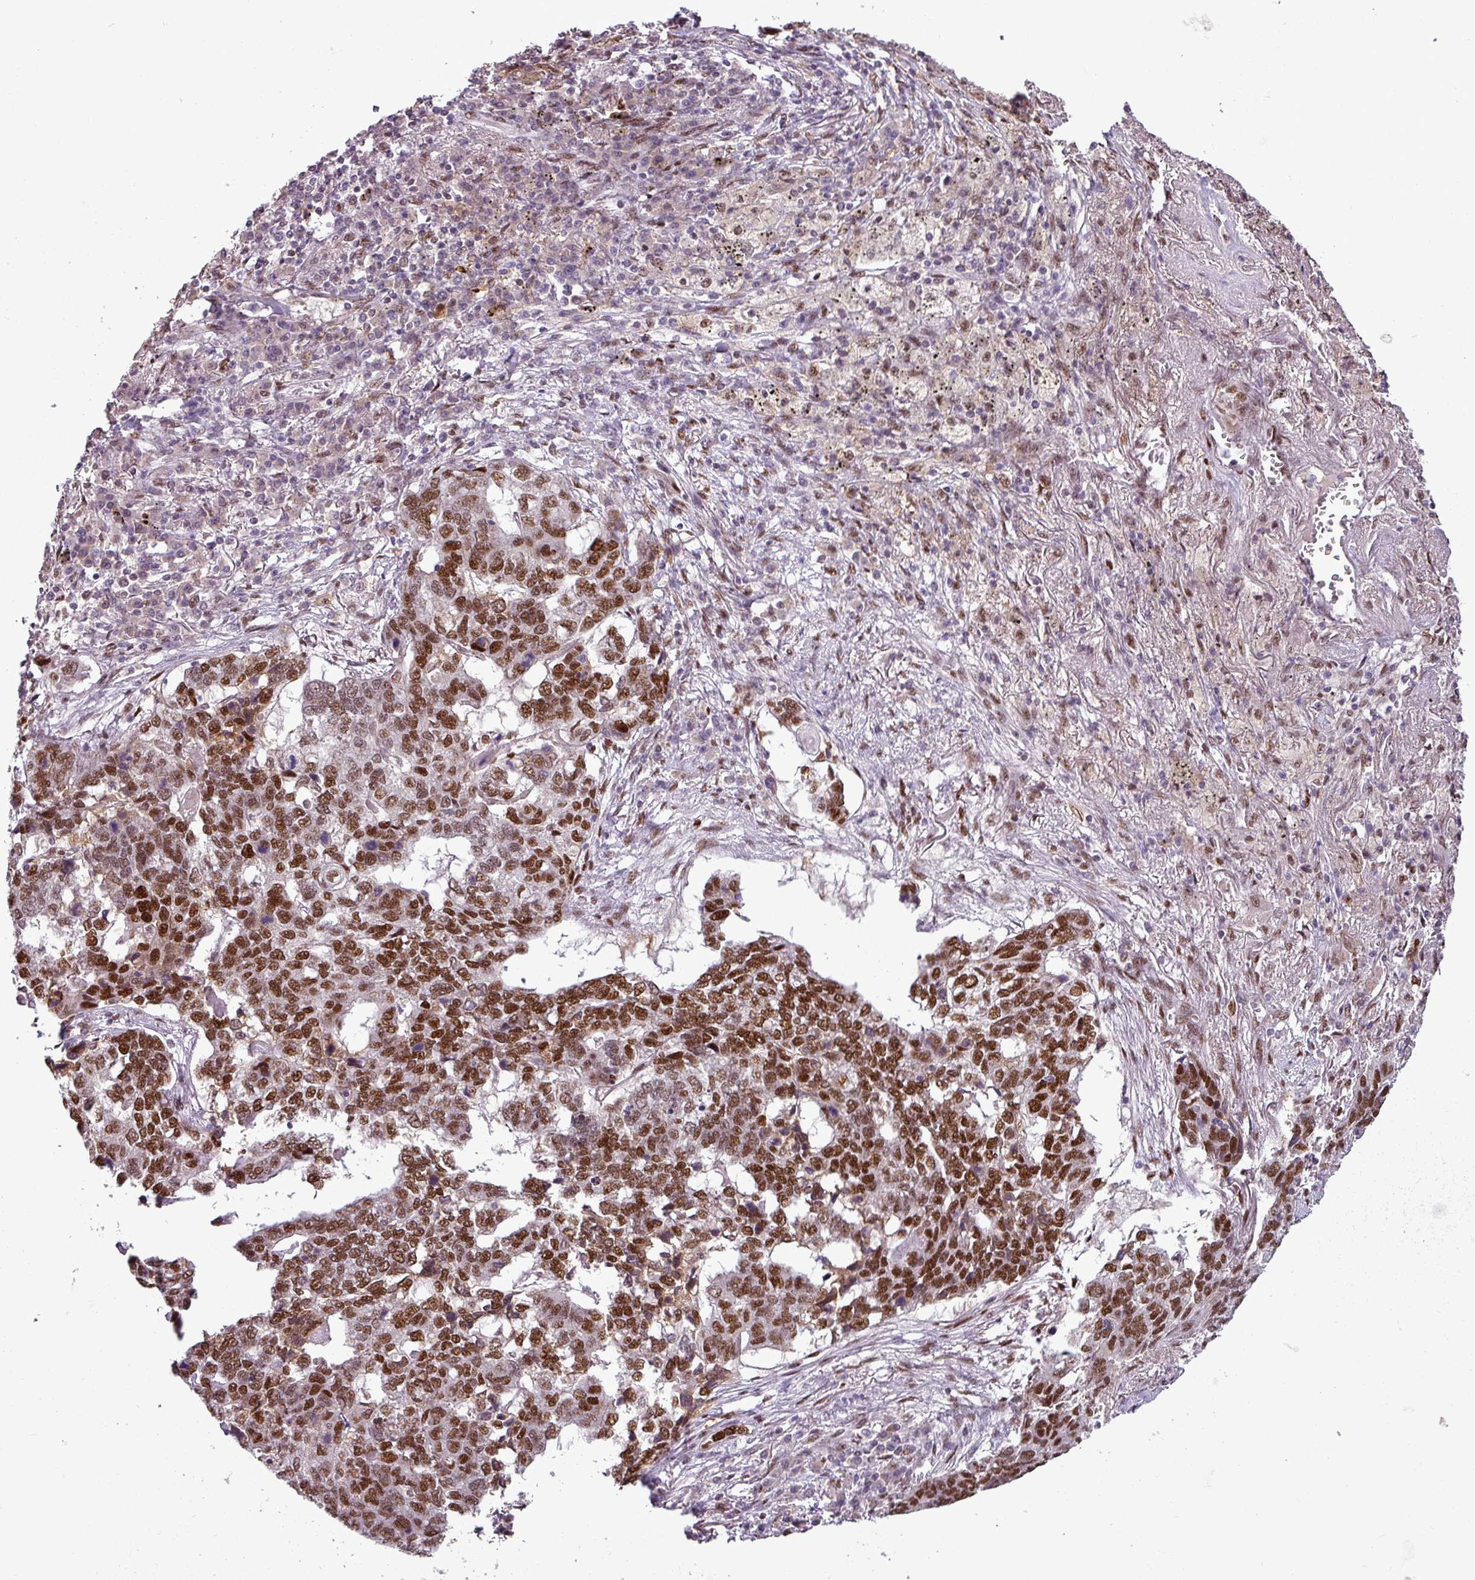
{"staining": {"intensity": "strong", "quantity": ">75%", "location": "nuclear"}, "tissue": "lung cancer", "cell_type": "Tumor cells", "image_type": "cancer", "snomed": [{"axis": "morphology", "description": "Squamous cell carcinoma, NOS"}, {"axis": "topography", "description": "Lung"}], "caption": "Brown immunohistochemical staining in lung cancer (squamous cell carcinoma) demonstrates strong nuclear expression in about >75% of tumor cells.", "gene": "IRF2BPL", "patient": {"sex": "female", "age": 63}}